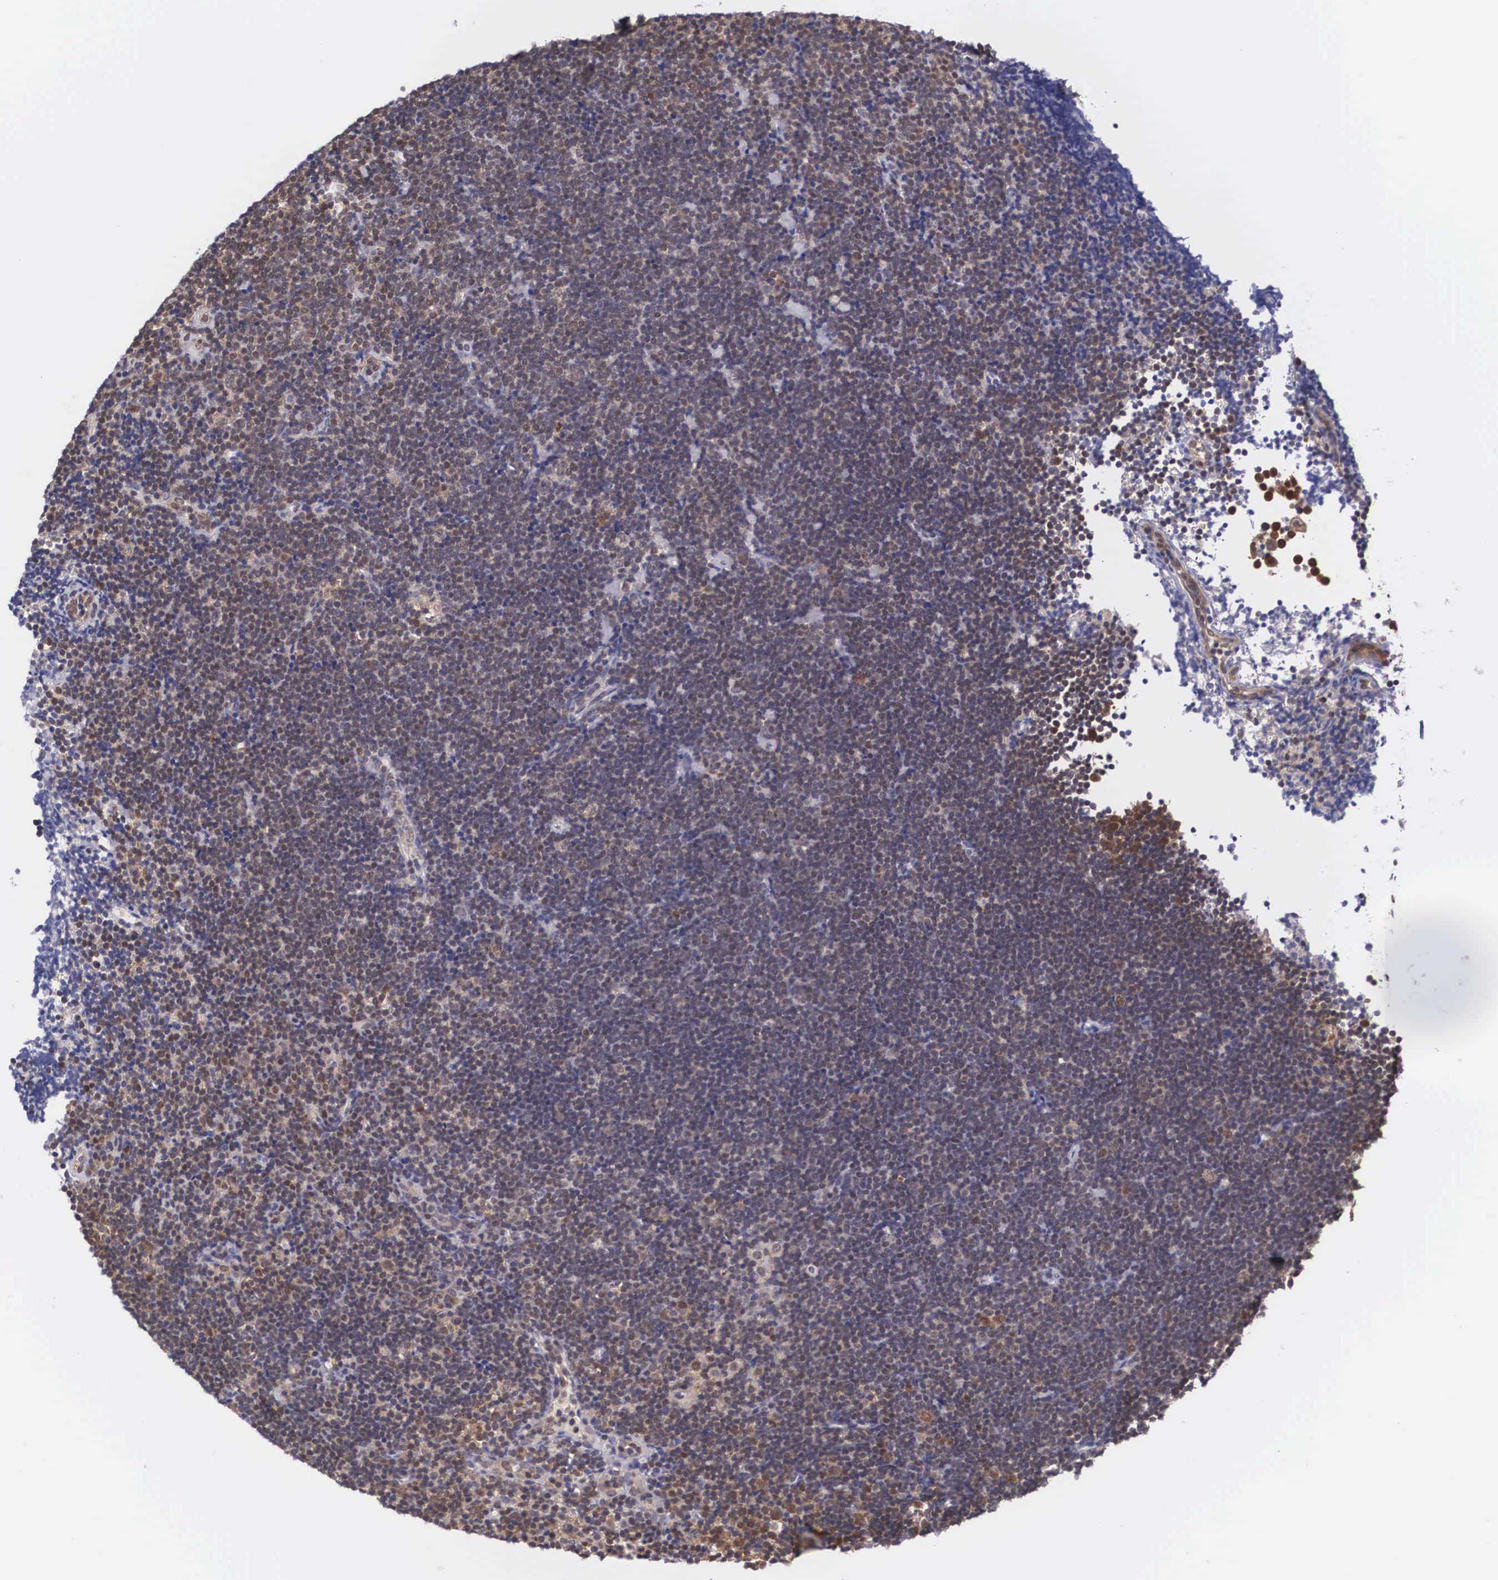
{"staining": {"intensity": "weak", "quantity": "25%-75%", "location": "cytoplasmic/membranous"}, "tissue": "lymphoma", "cell_type": "Tumor cells", "image_type": "cancer", "snomed": [{"axis": "morphology", "description": "Malignant lymphoma, non-Hodgkin's type, Low grade"}, {"axis": "topography", "description": "Lymph node"}], "caption": "Lymphoma stained for a protein reveals weak cytoplasmic/membranous positivity in tumor cells.", "gene": "IGBP1", "patient": {"sex": "female", "age": 51}}